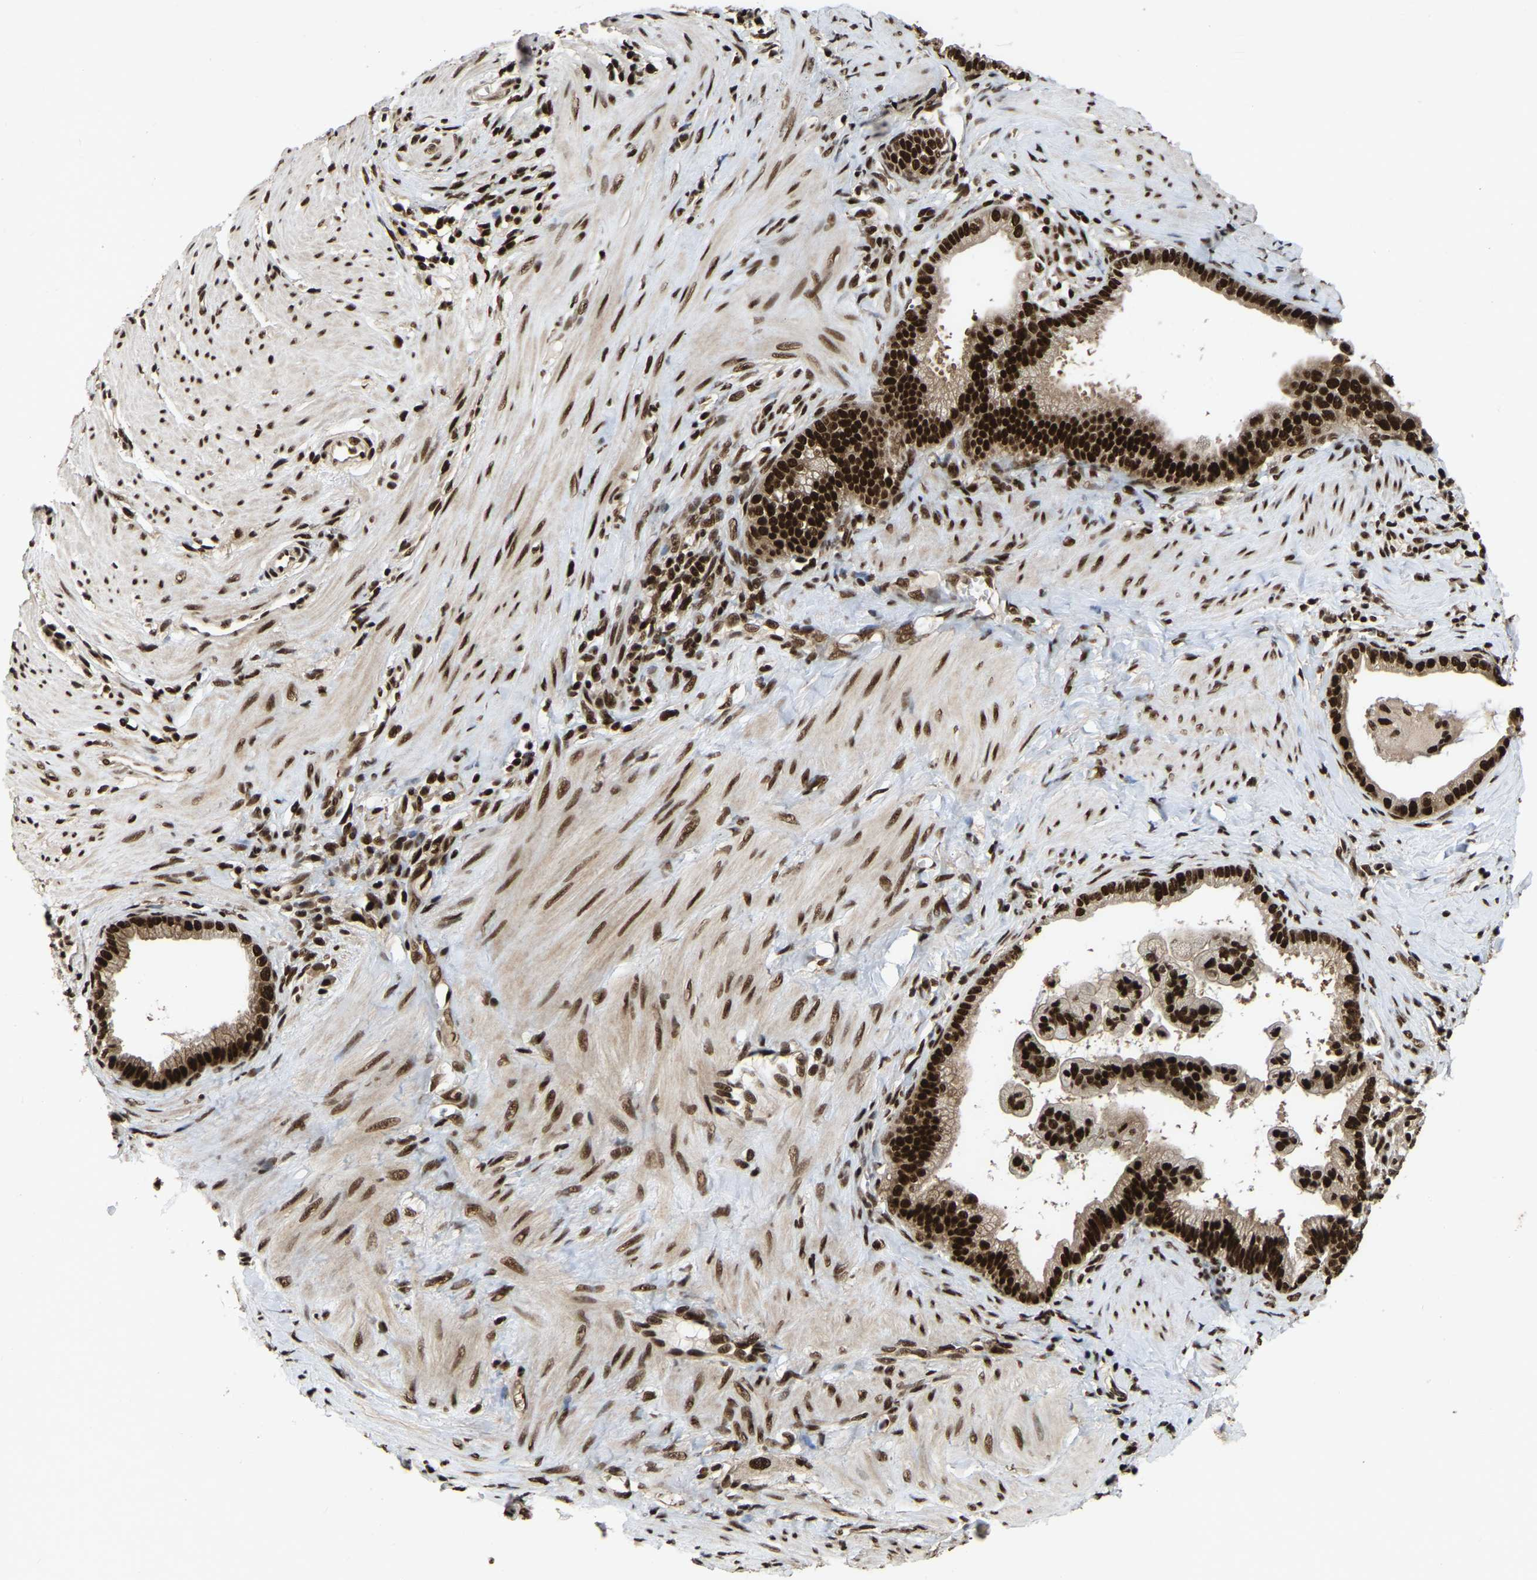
{"staining": {"intensity": "strong", "quantity": ">75%", "location": "nuclear"}, "tissue": "pancreatic cancer", "cell_type": "Tumor cells", "image_type": "cancer", "snomed": [{"axis": "morphology", "description": "Adenocarcinoma, NOS"}, {"axis": "topography", "description": "Pancreas"}], "caption": "Pancreatic adenocarcinoma tissue reveals strong nuclear positivity in approximately >75% of tumor cells", "gene": "TBL1XR1", "patient": {"sex": "male", "age": 69}}